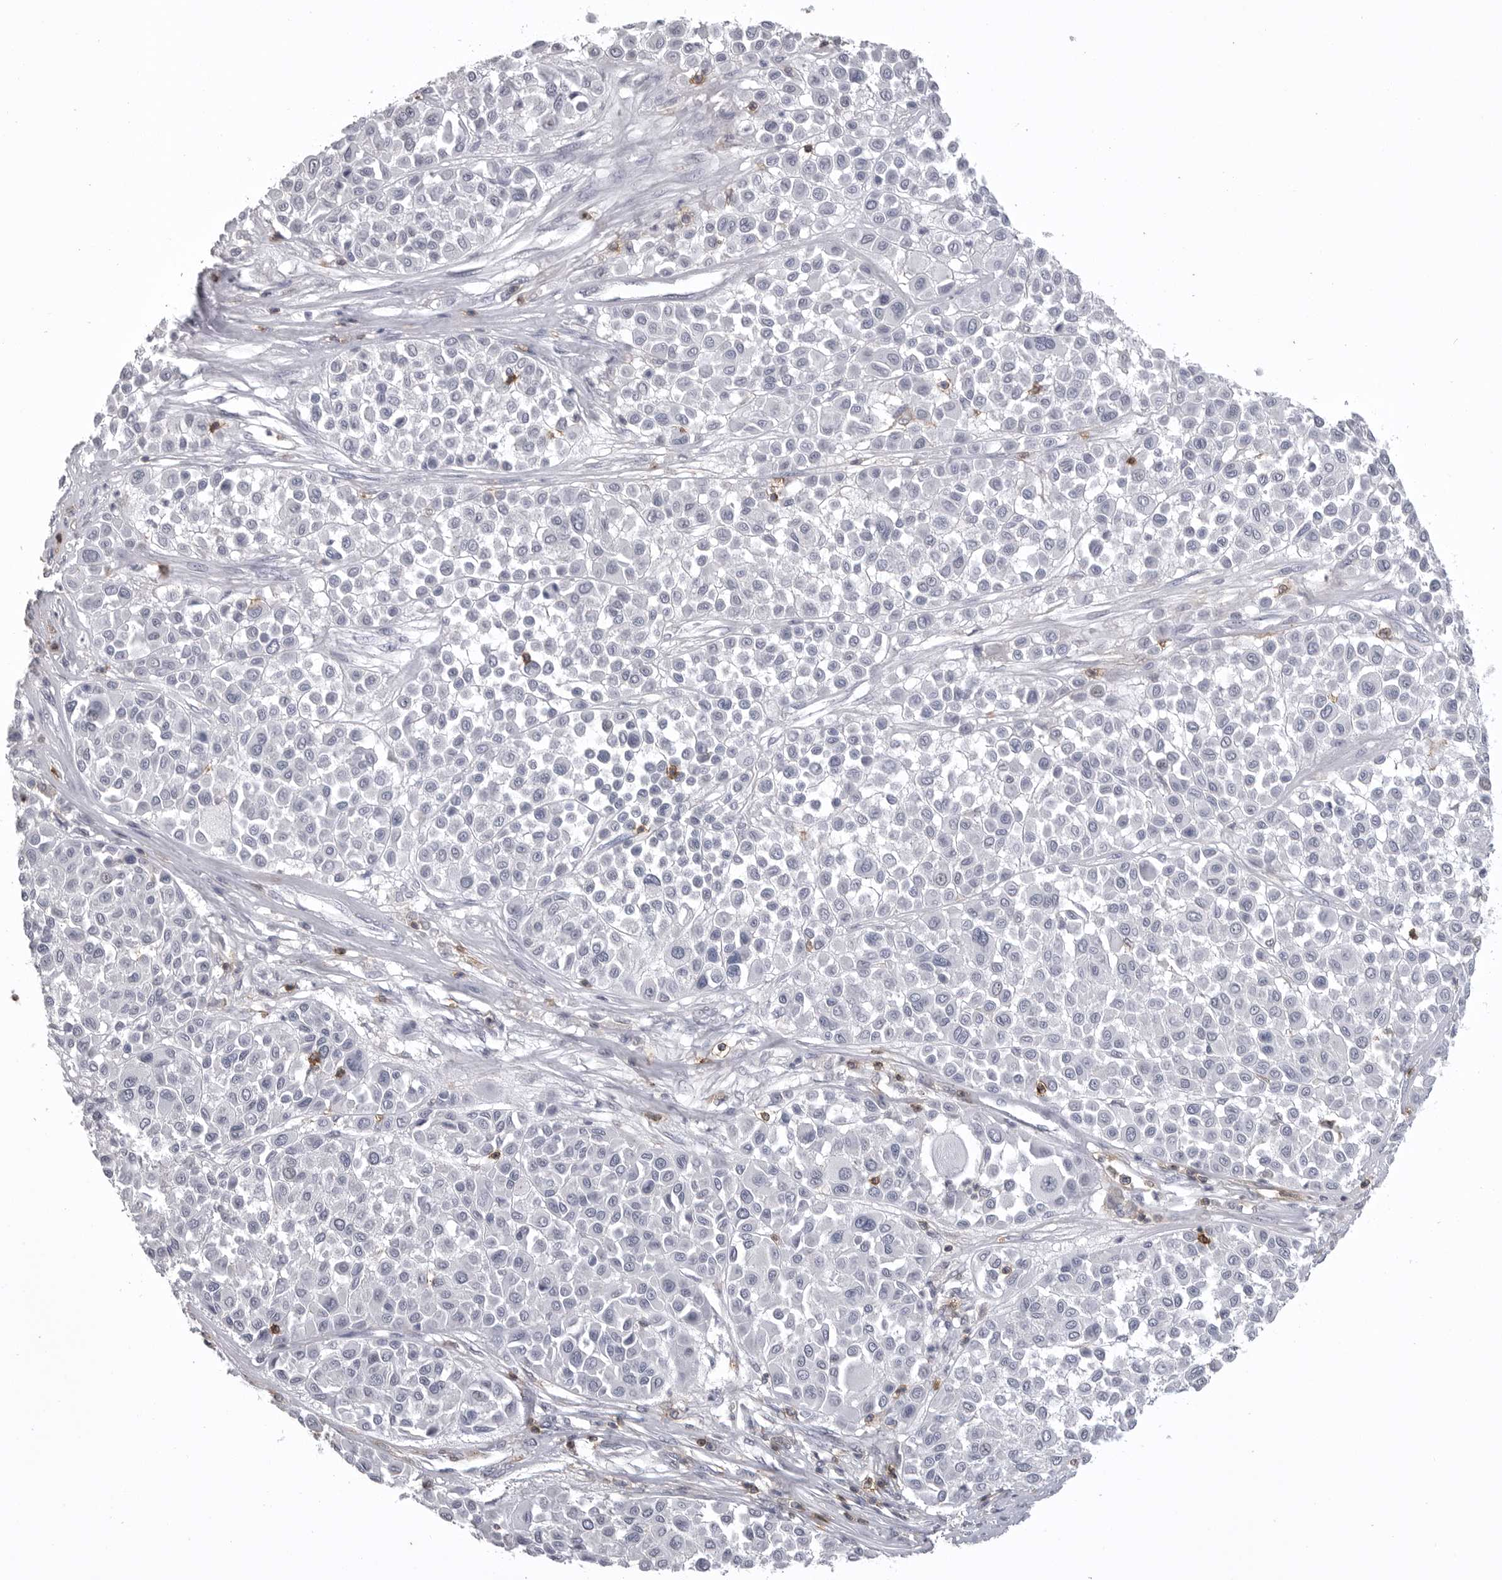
{"staining": {"intensity": "negative", "quantity": "none", "location": "none"}, "tissue": "melanoma", "cell_type": "Tumor cells", "image_type": "cancer", "snomed": [{"axis": "morphology", "description": "Malignant melanoma, Metastatic site"}, {"axis": "topography", "description": "Soft tissue"}], "caption": "DAB immunohistochemical staining of malignant melanoma (metastatic site) shows no significant expression in tumor cells. (Brightfield microscopy of DAB (3,3'-diaminobenzidine) immunohistochemistry (IHC) at high magnification).", "gene": "ITGAL", "patient": {"sex": "male", "age": 41}}